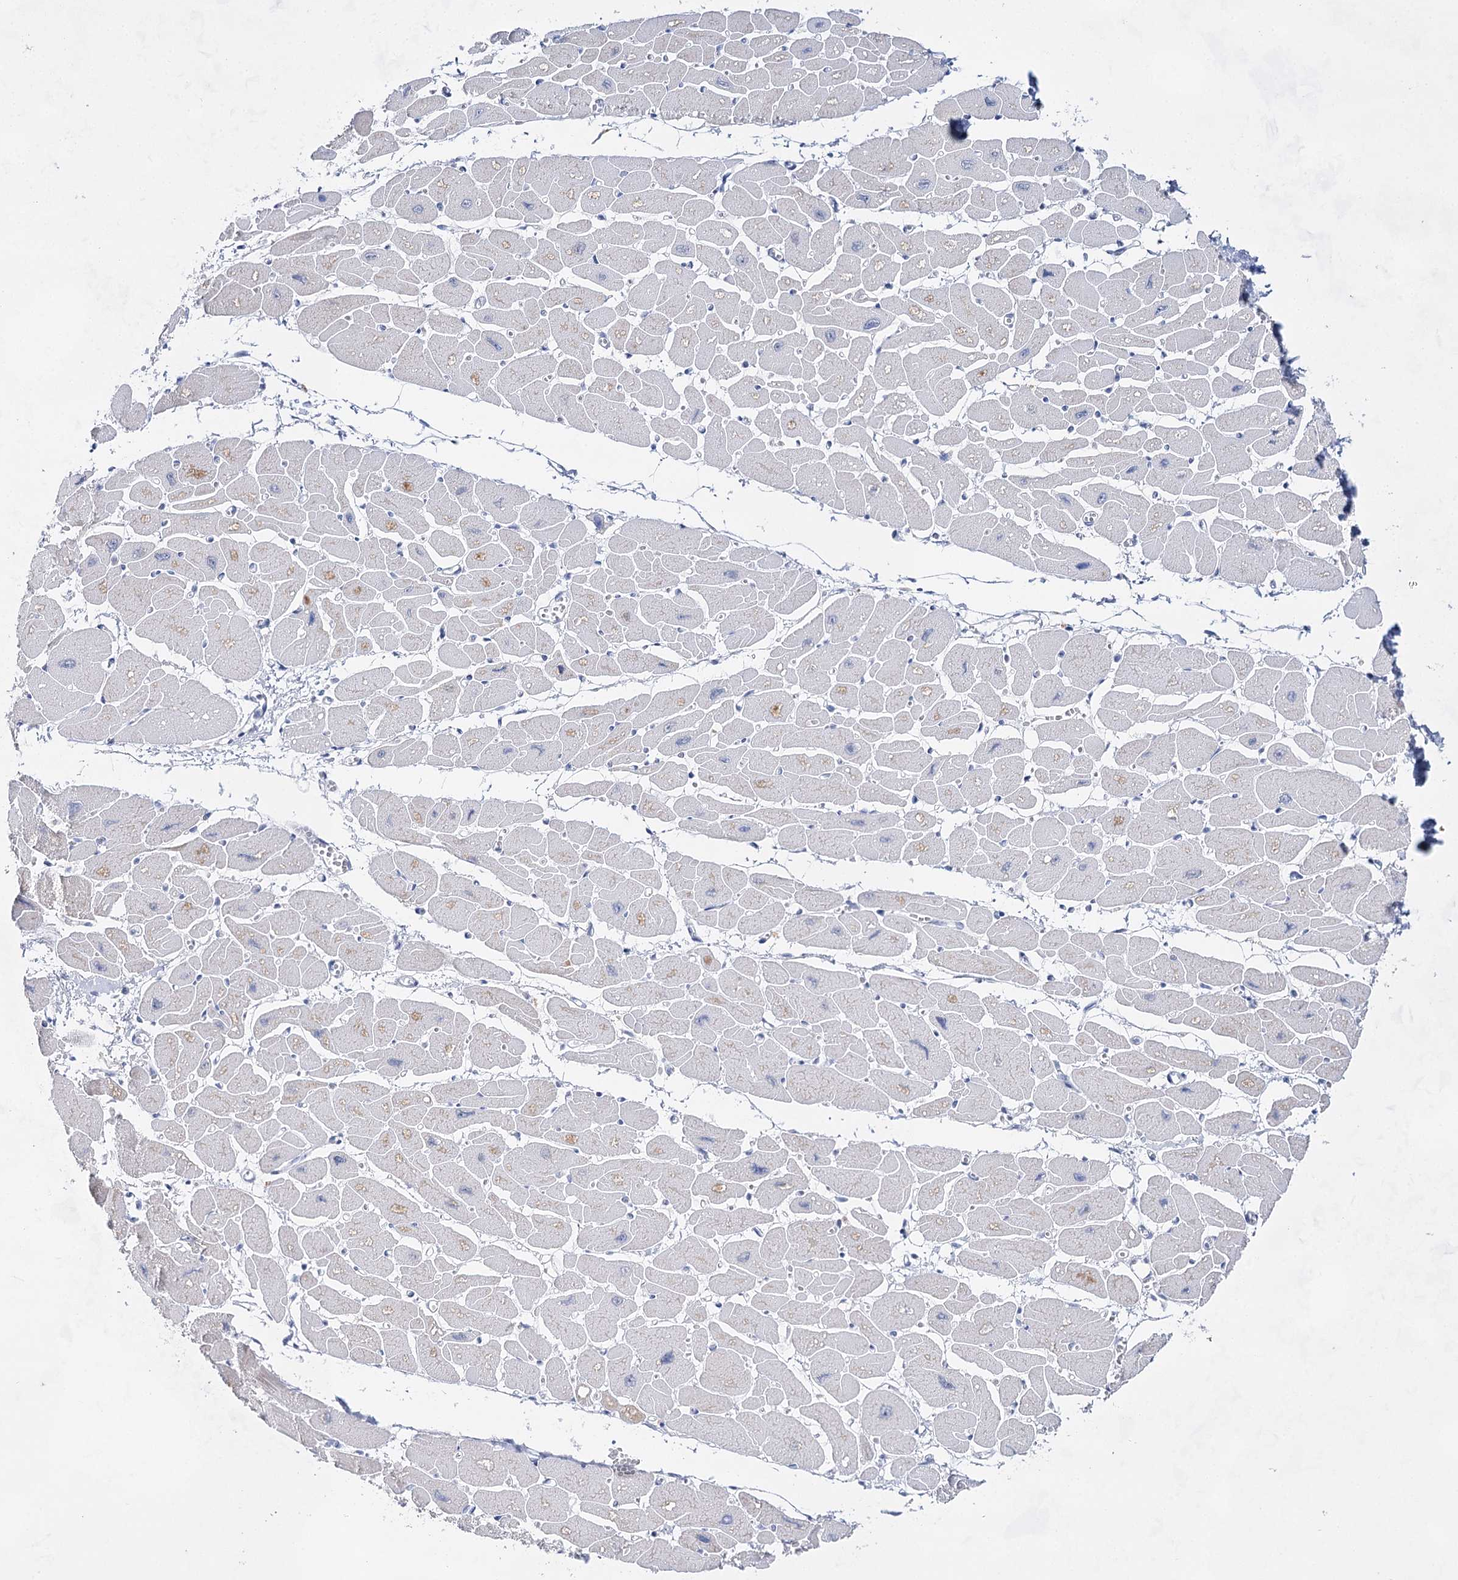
{"staining": {"intensity": "negative", "quantity": "none", "location": "none"}, "tissue": "heart muscle", "cell_type": "Cardiomyocytes", "image_type": "normal", "snomed": [{"axis": "morphology", "description": "Normal tissue, NOS"}, {"axis": "topography", "description": "Heart"}], "caption": "This image is of benign heart muscle stained with IHC to label a protein in brown with the nuclei are counter-stained blue. There is no expression in cardiomyocytes.", "gene": "BPHL", "patient": {"sex": "female", "age": 54}}